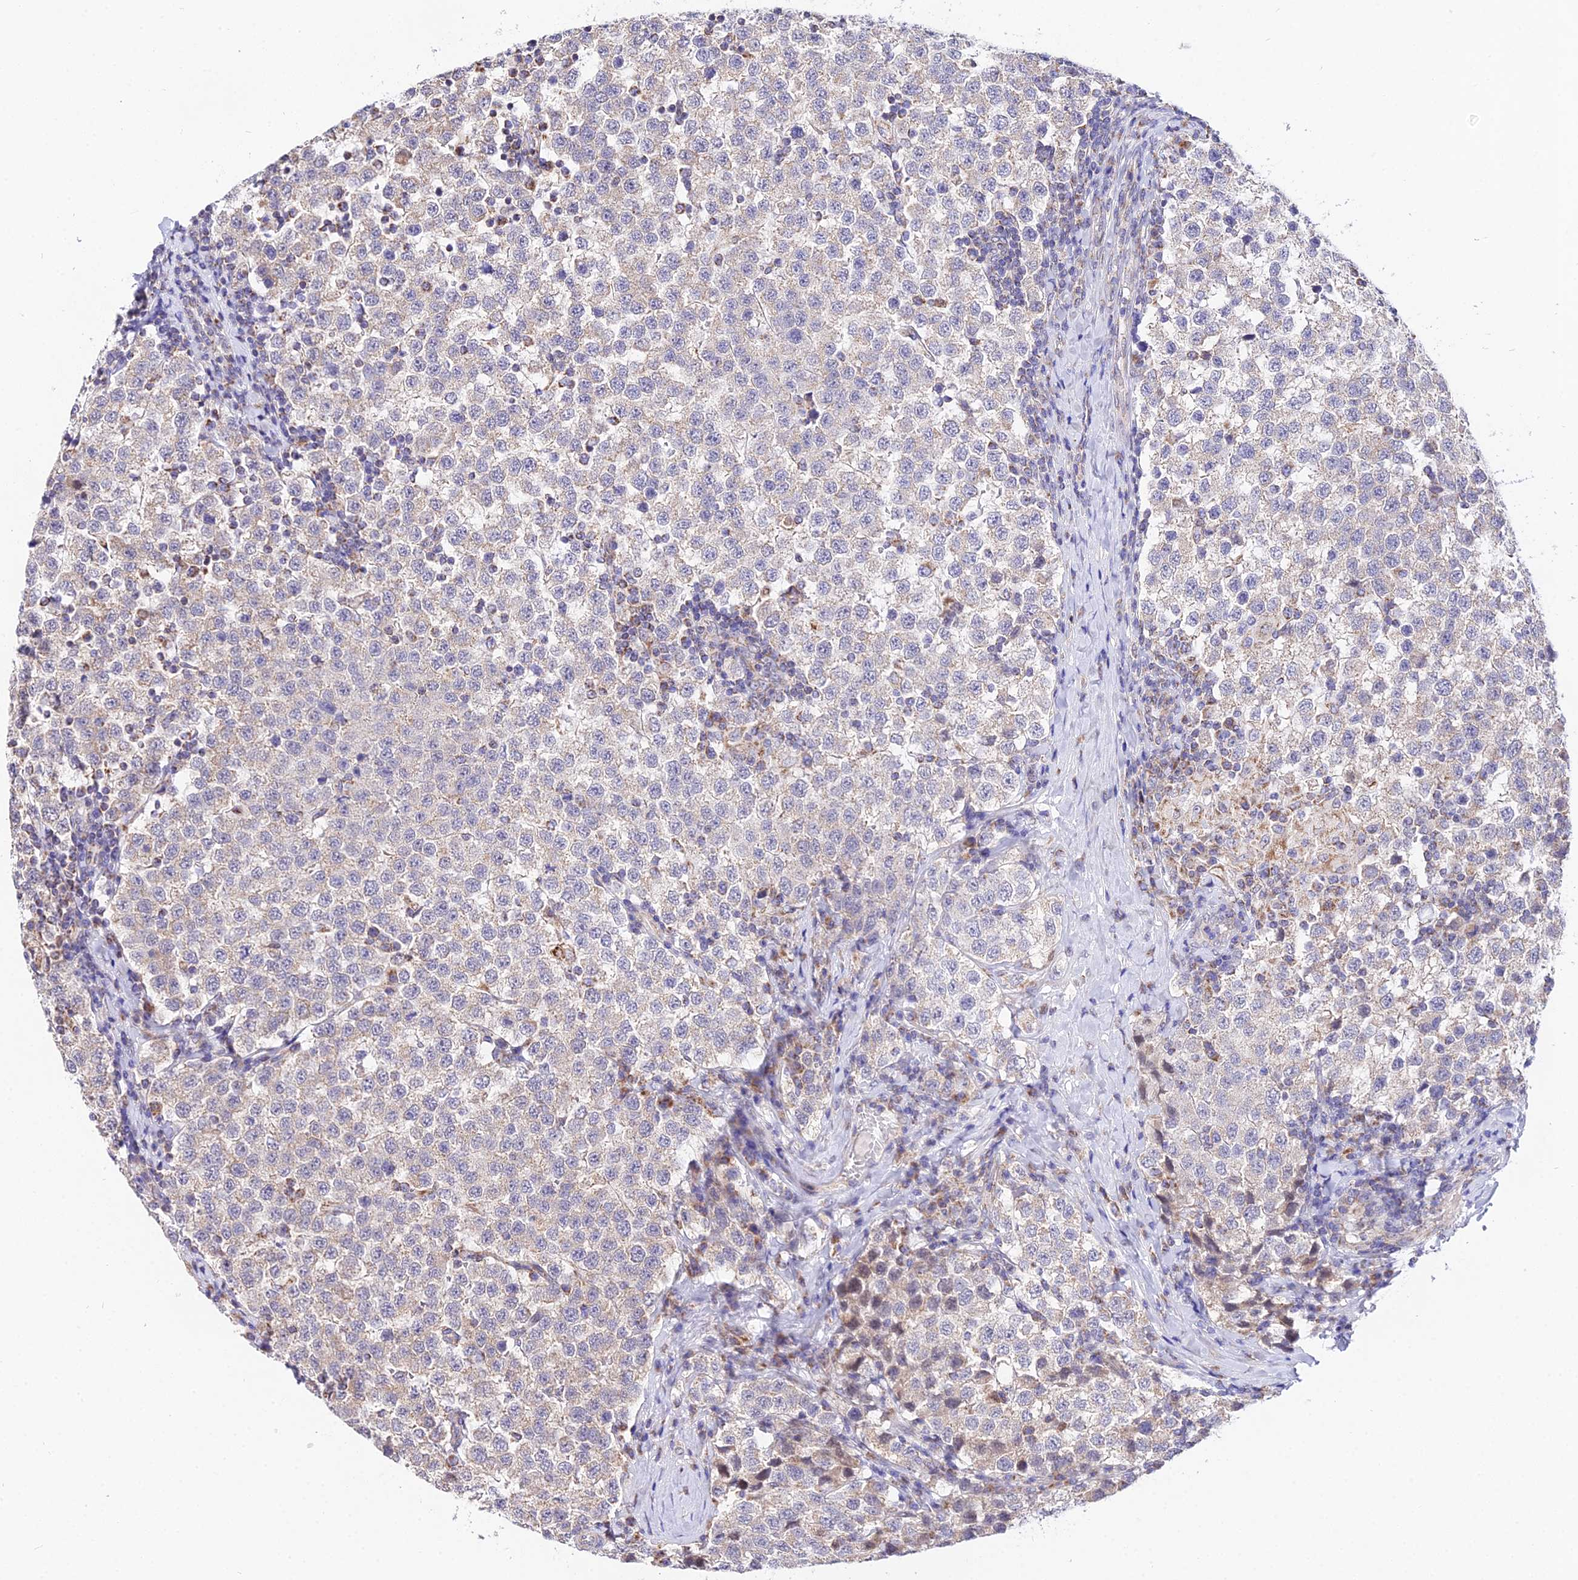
{"staining": {"intensity": "negative", "quantity": "none", "location": "none"}, "tissue": "testis cancer", "cell_type": "Tumor cells", "image_type": "cancer", "snomed": [{"axis": "morphology", "description": "Seminoma, NOS"}, {"axis": "topography", "description": "Testis"}], "caption": "Tumor cells show no significant protein positivity in seminoma (testis).", "gene": "ATP5PB", "patient": {"sex": "male", "age": 34}}